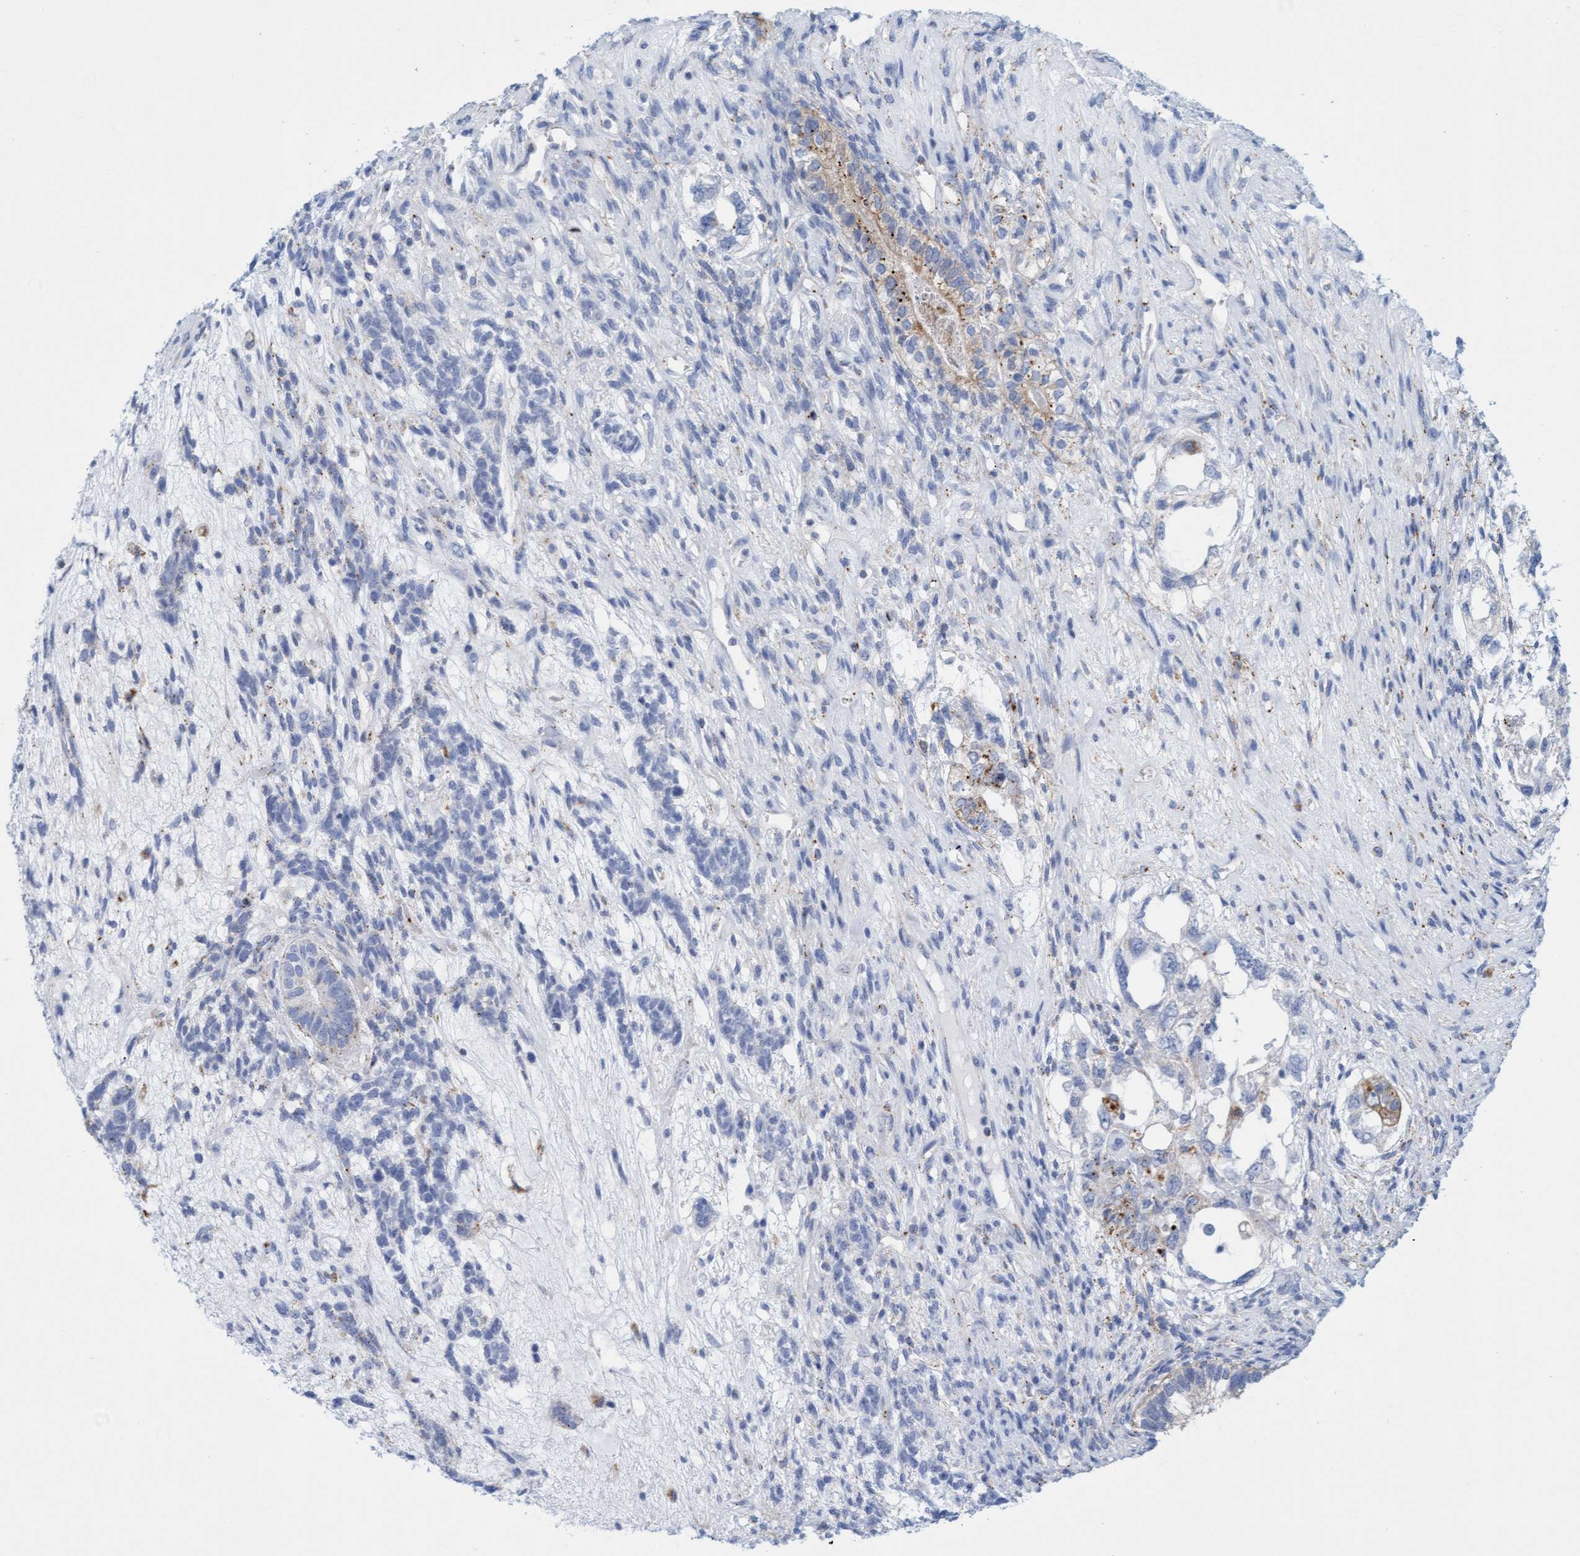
{"staining": {"intensity": "negative", "quantity": "none", "location": "none"}, "tissue": "testis cancer", "cell_type": "Tumor cells", "image_type": "cancer", "snomed": [{"axis": "morphology", "description": "Seminoma, NOS"}, {"axis": "topography", "description": "Testis"}], "caption": "Testis seminoma stained for a protein using IHC displays no positivity tumor cells.", "gene": "SGSH", "patient": {"sex": "male", "age": 28}}